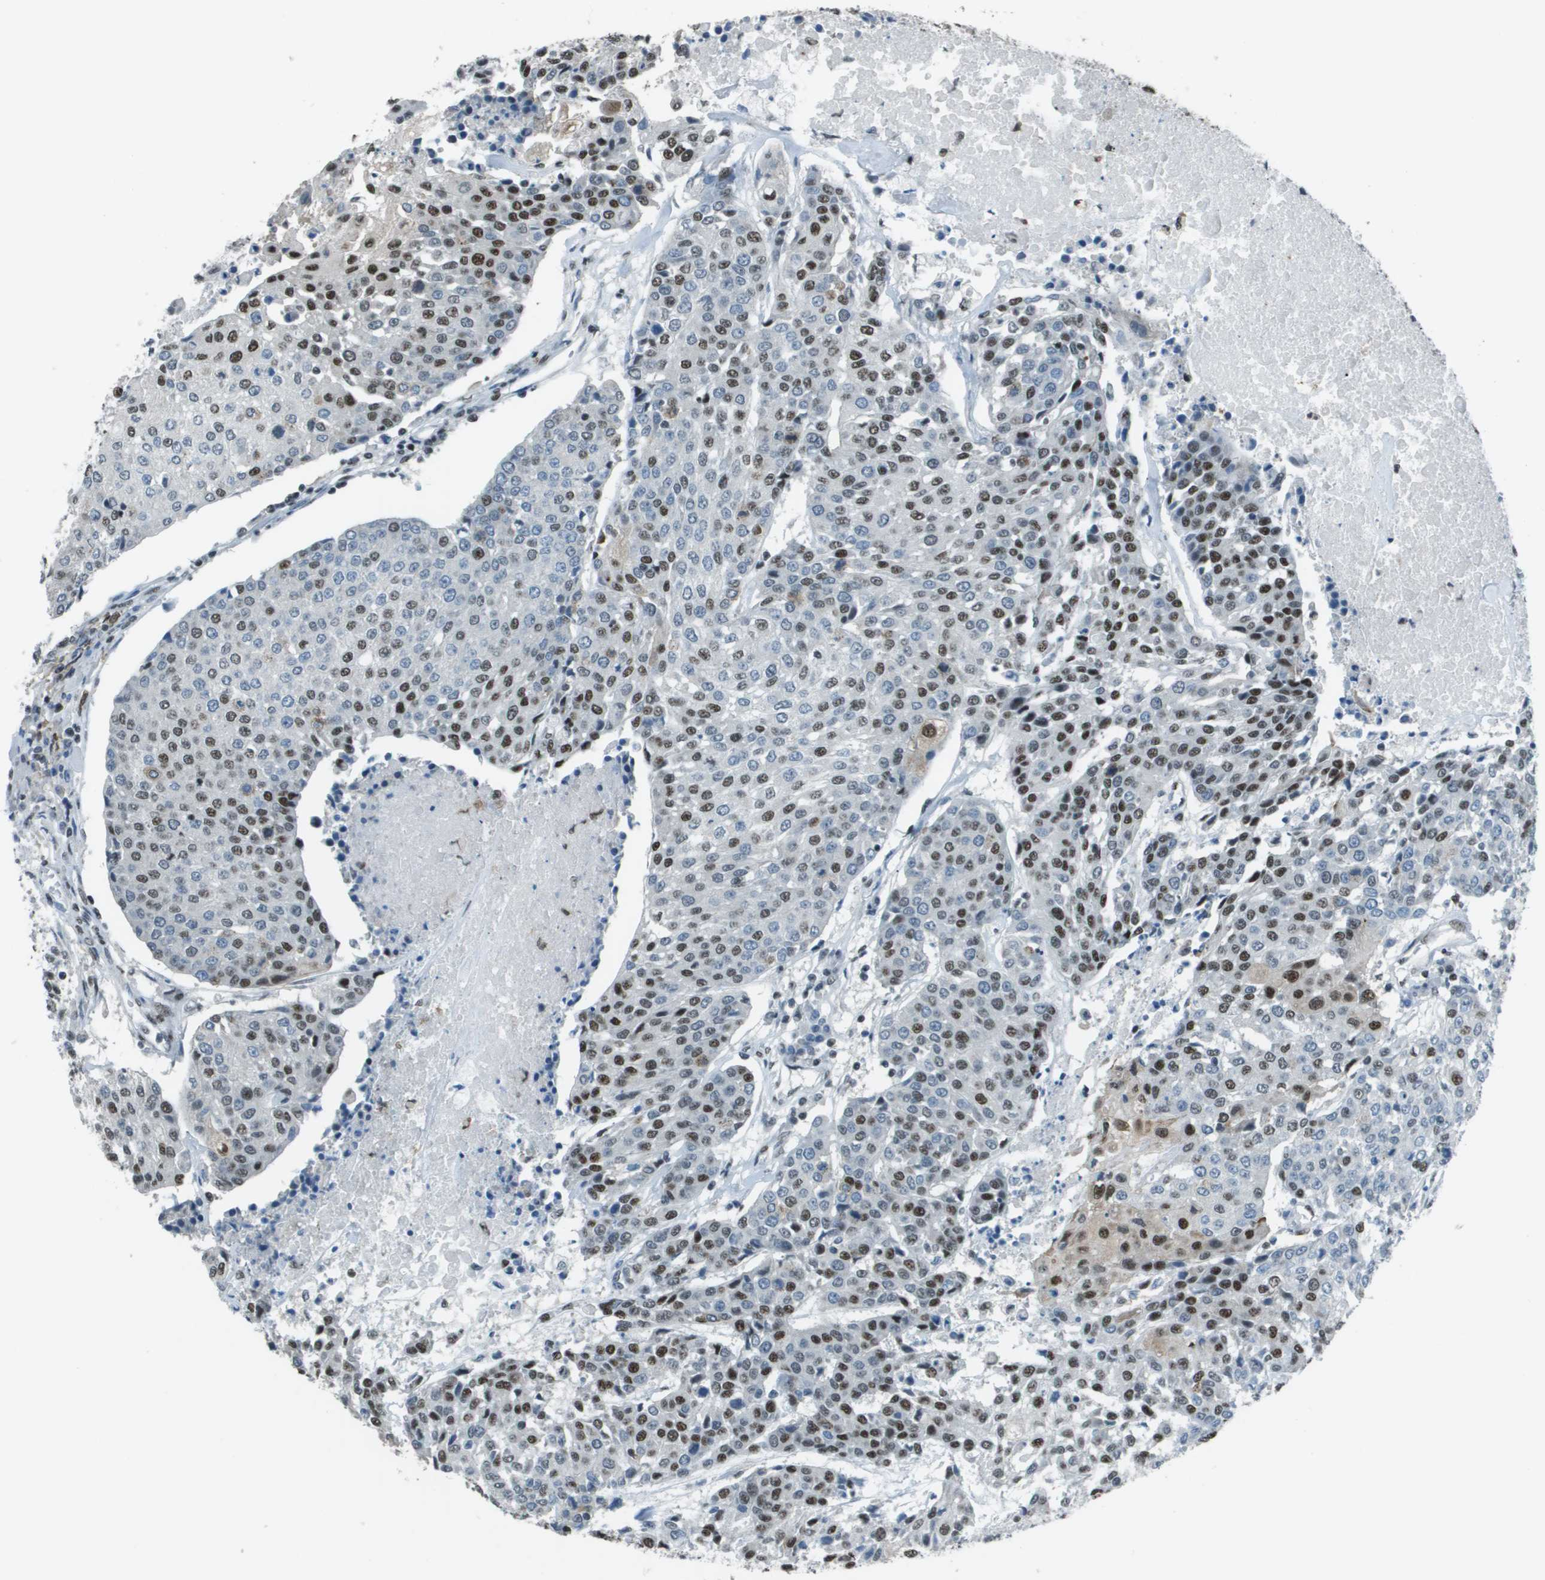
{"staining": {"intensity": "moderate", "quantity": "25%-75%", "location": "nuclear"}, "tissue": "urothelial cancer", "cell_type": "Tumor cells", "image_type": "cancer", "snomed": [{"axis": "morphology", "description": "Urothelial carcinoma, High grade"}, {"axis": "topography", "description": "Urinary bladder"}], "caption": "Urothelial carcinoma (high-grade) stained for a protein (brown) shows moderate nuclear positive expression in approximately 25%-75% of tumor cells.", "gene": "DEPDC1", "patient": {"sex": "female", "age": 85}}